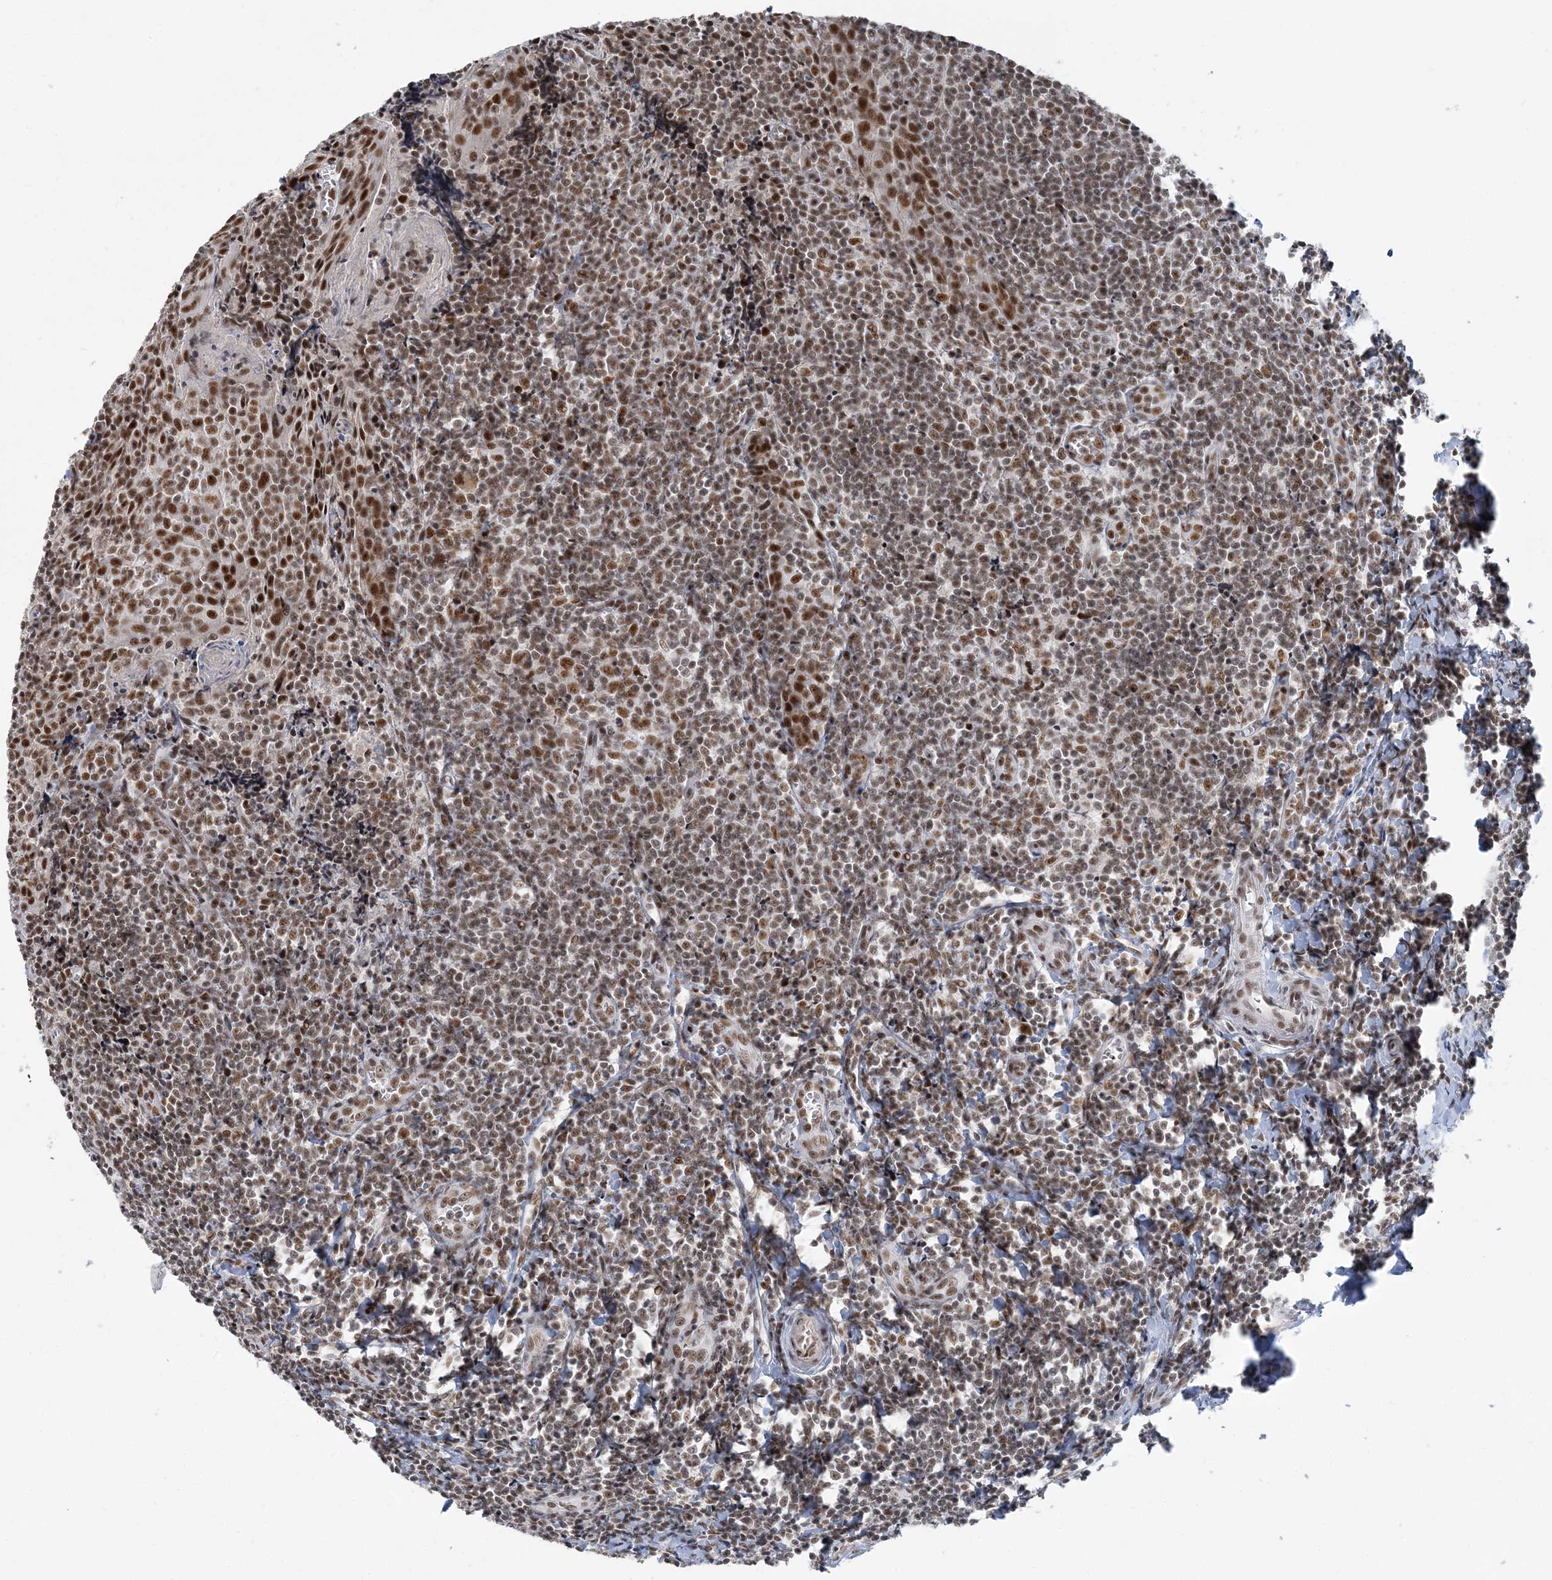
{"staining": {"intensity": "moderate", "quantity": ">75%", "location": "nuclear"}, "tissue": "tonsil", "cell_type": "Germinal center cells", "image_type": "normal", "snomed": [{"axis": "morphology", "description": "Normal tissue, NOS"}, {"axis": "topography", "description": "Tonsil"}], "caption": "IHC (DAB) staining of normal tonsil demonstrates moderate nuclear protein expression in approximately >75% of germinal center cells. The staining was performed using DAB to visualize the protein expression in brown, while the nuclei were stained in blue with hematoxylin (Magnification: 20x).", "gene": "PLRG1", "patient": {"sex": "male", "age": 27}}